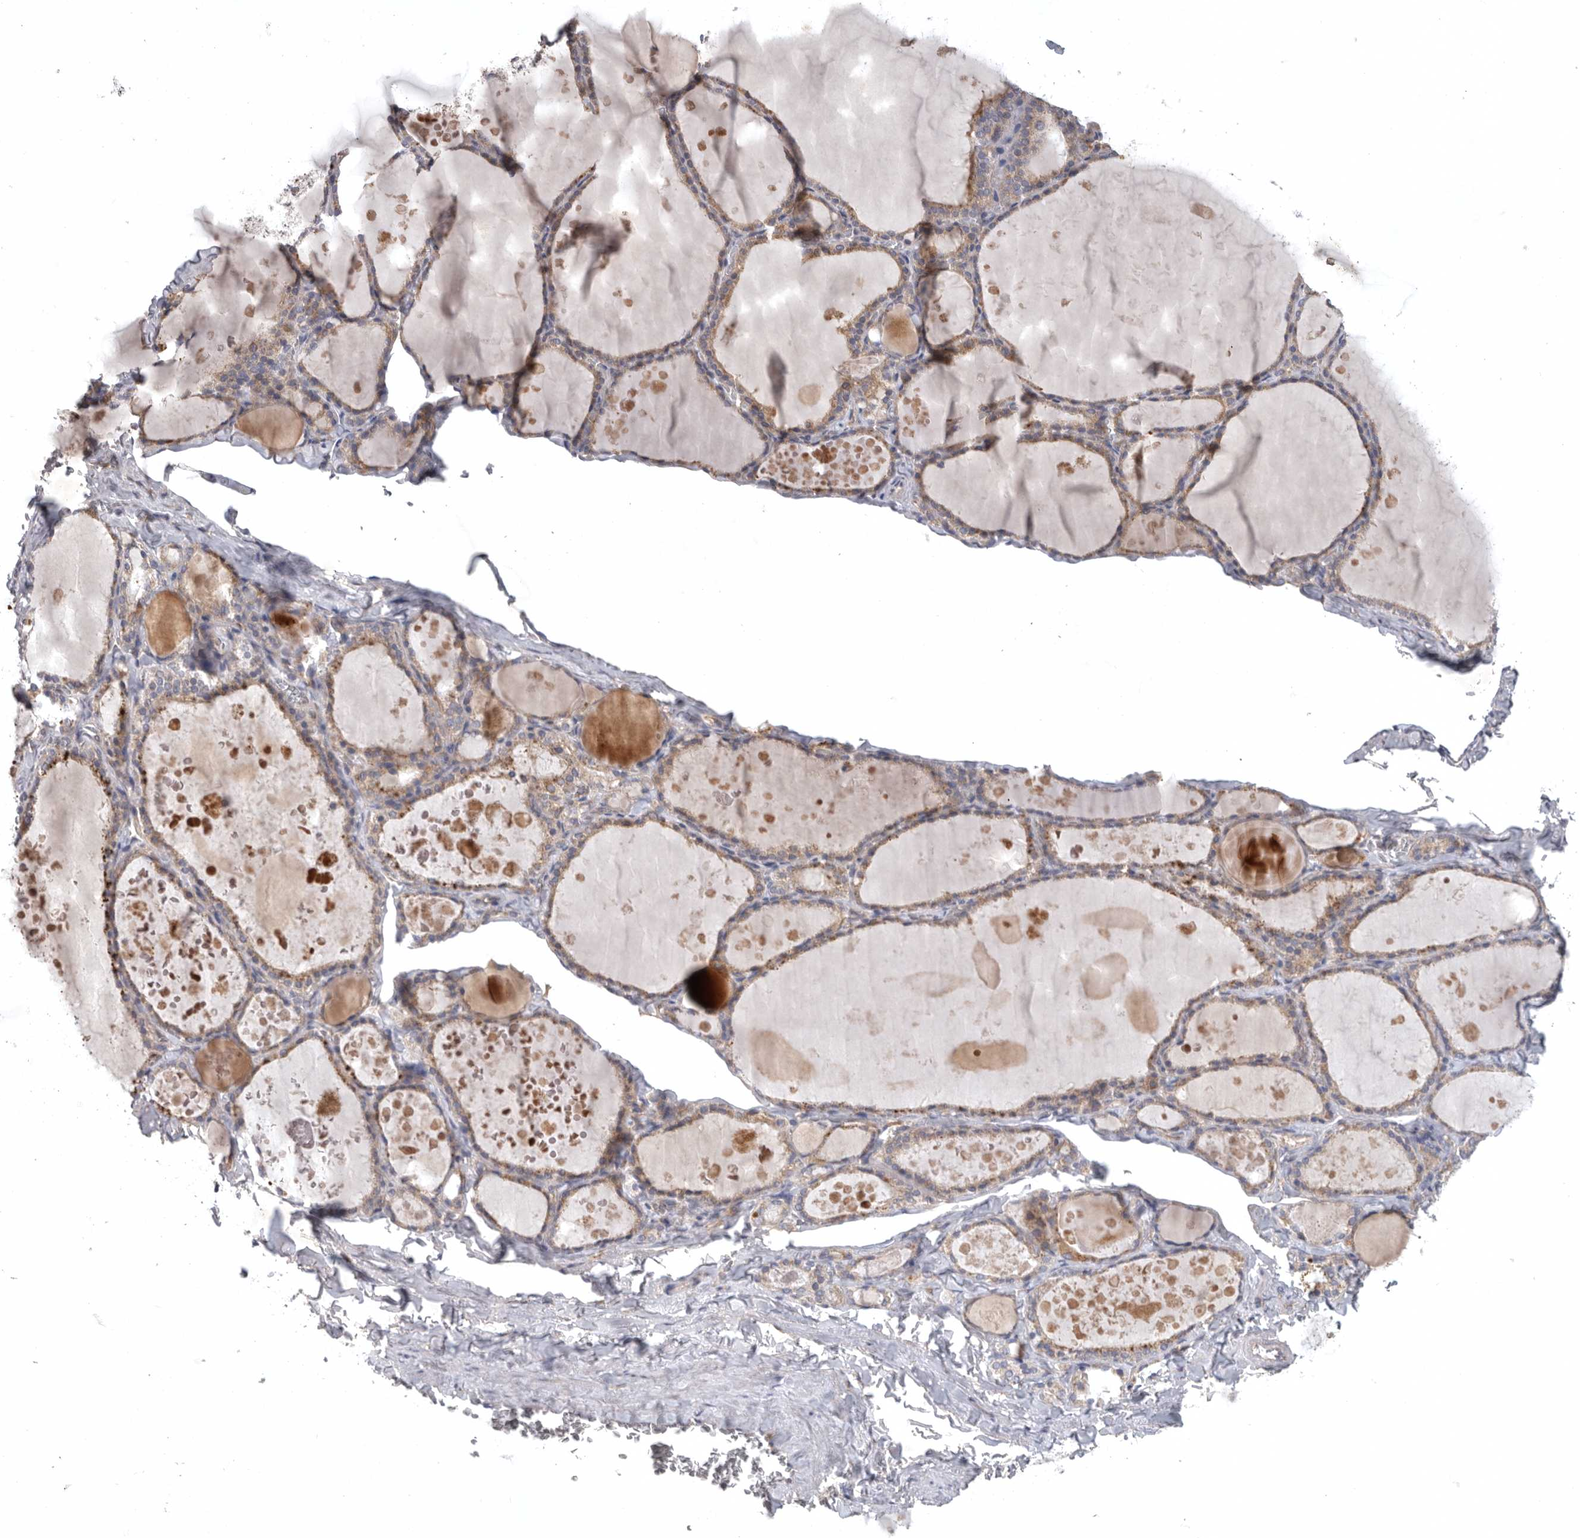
{"staining": {"intensity": "moderate", "quantity": ">75%", "location": "cytoplasmic/membranous"}, "tissue": "thyroid gland", "cell_type": "Glandular cells", "image_type": "normal", "snomed": [{"axis": "morphology", "description": "Normal tissue, NOS"}, {"axis": "topography", "description": "Thyroid gland"}], "caption": "IHC image of normal thyroid gland: thyroid gland stained using immunohistochemistry (IHC) demonstrates medium levels of moderate protein expression localized specifically in the cytoplasmic/membranous of glandular cells, appearing as a cytoplasmic/membranous brown color.", "gene": "C1orf109", "patient": {"sex": "male", "age": 56}}